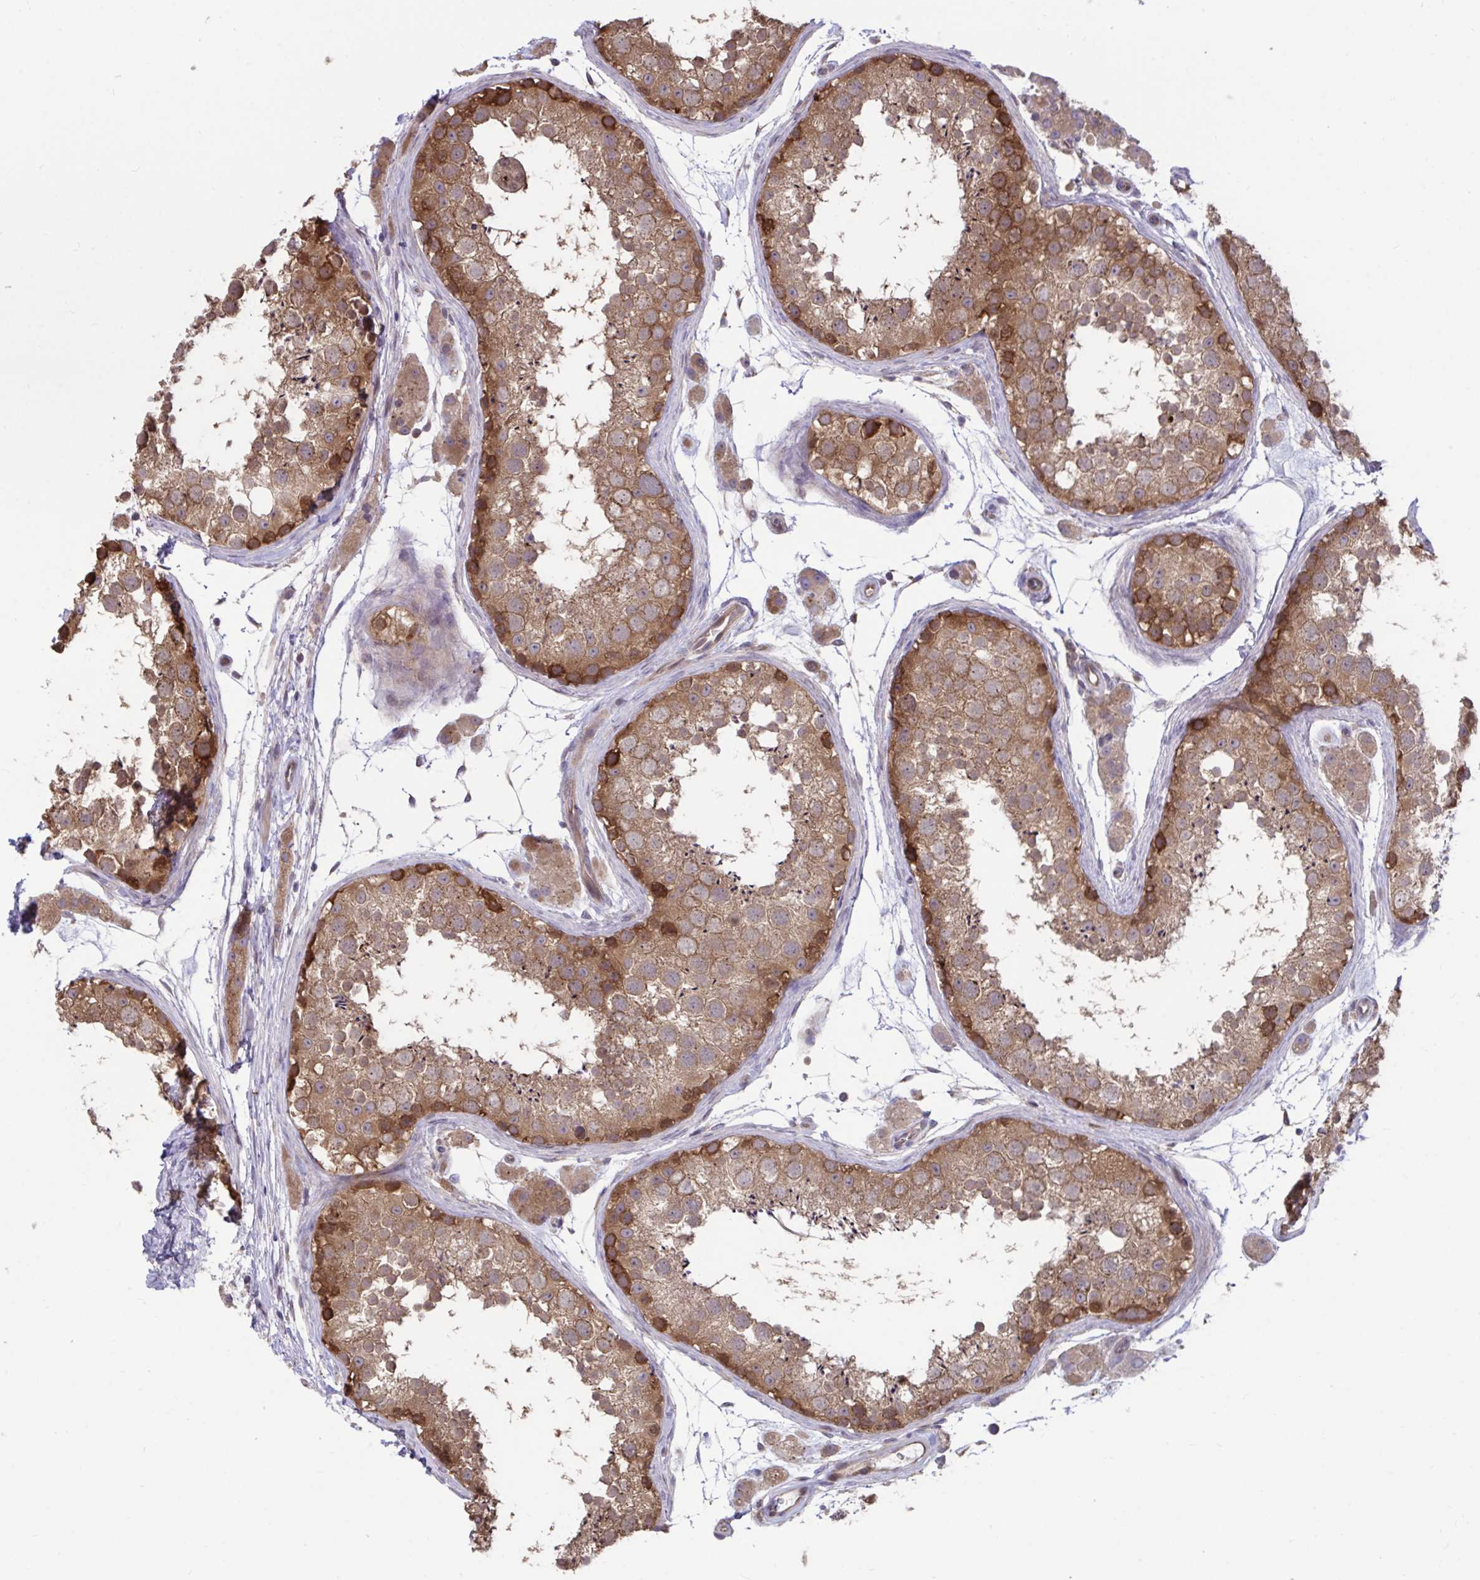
{"staining": {"intensity": "strong", "quantity": ">75%", "location": "cytoplasmic/membranous"}, "tissue": "testis", "cell_type": "Cells in seminiferous ducts", "image_type": "normal", "snomed": [{"axis": "morphology", "description": "Normal tissue, NOS"}, {"axis": "topography", "description": "Testis"}], "caption": "Cells in seminiferous ducts reveal strong cytoplasmic/membranous staining in approximately >75% of cells in benign testis. (brown staining indicates protein expression, while blue staining denotes nuclei).", "gene": "IST1", "patient": {"sex": "male", "age": 41}}